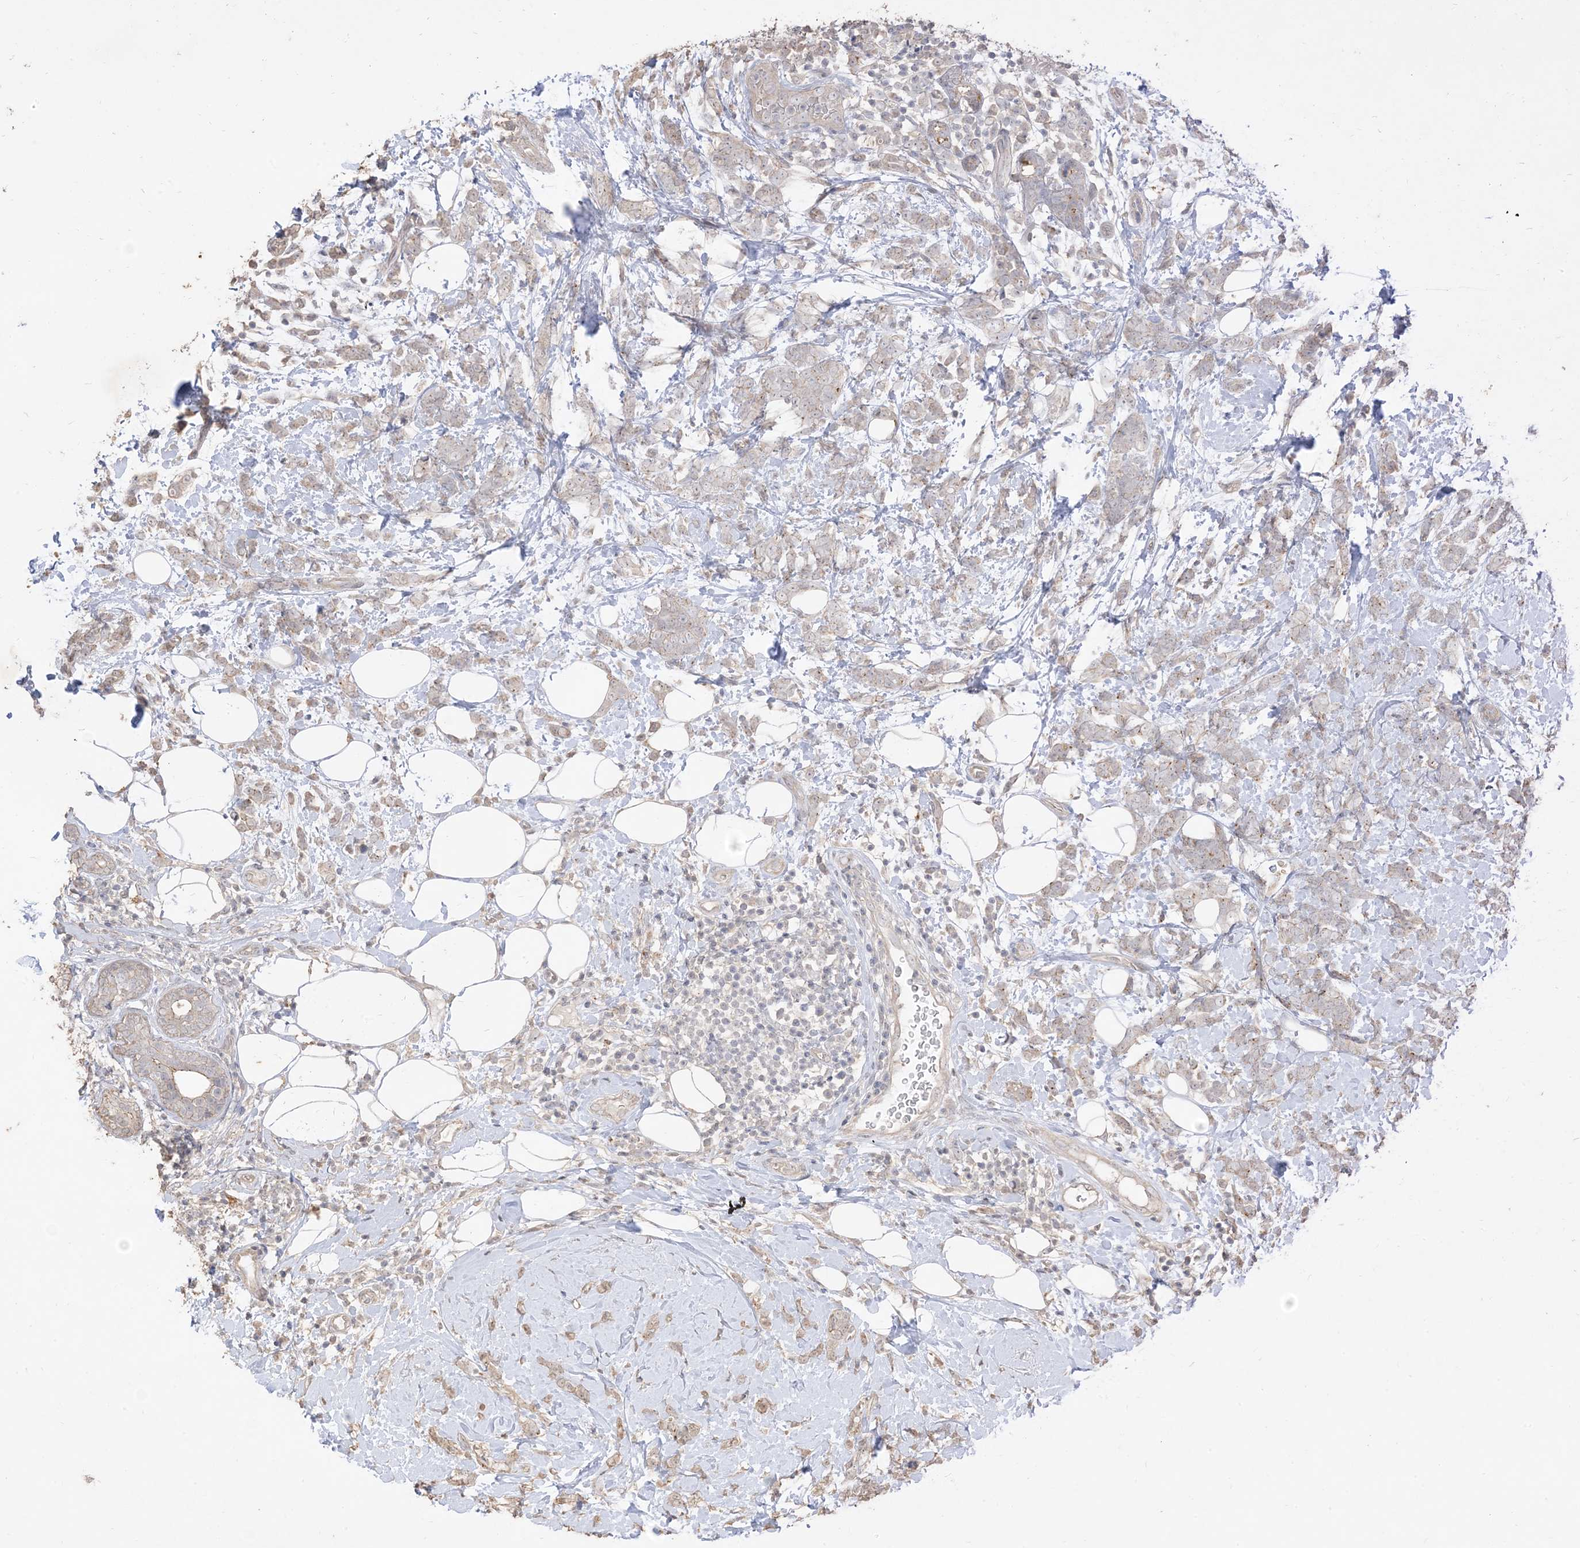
{"staining": {"intensity": "weak", "quantity": "<25%", "location": "cytoplasmic/membranous"}, "tissue": "breast cancer", "cell_type": "Tumor cells", "image_type": "cancer", "snomed": [{"axis": "morphology", "description": "Lobular carcinoma"}, {"axis": "topography", "description": "Breast"}], "caption": "A histopathology image of breast cancer stained for a protein displays no brown staining in tumor cells.", "gene": "RNF175", "patient": {"sex": "female", "age": 58}}